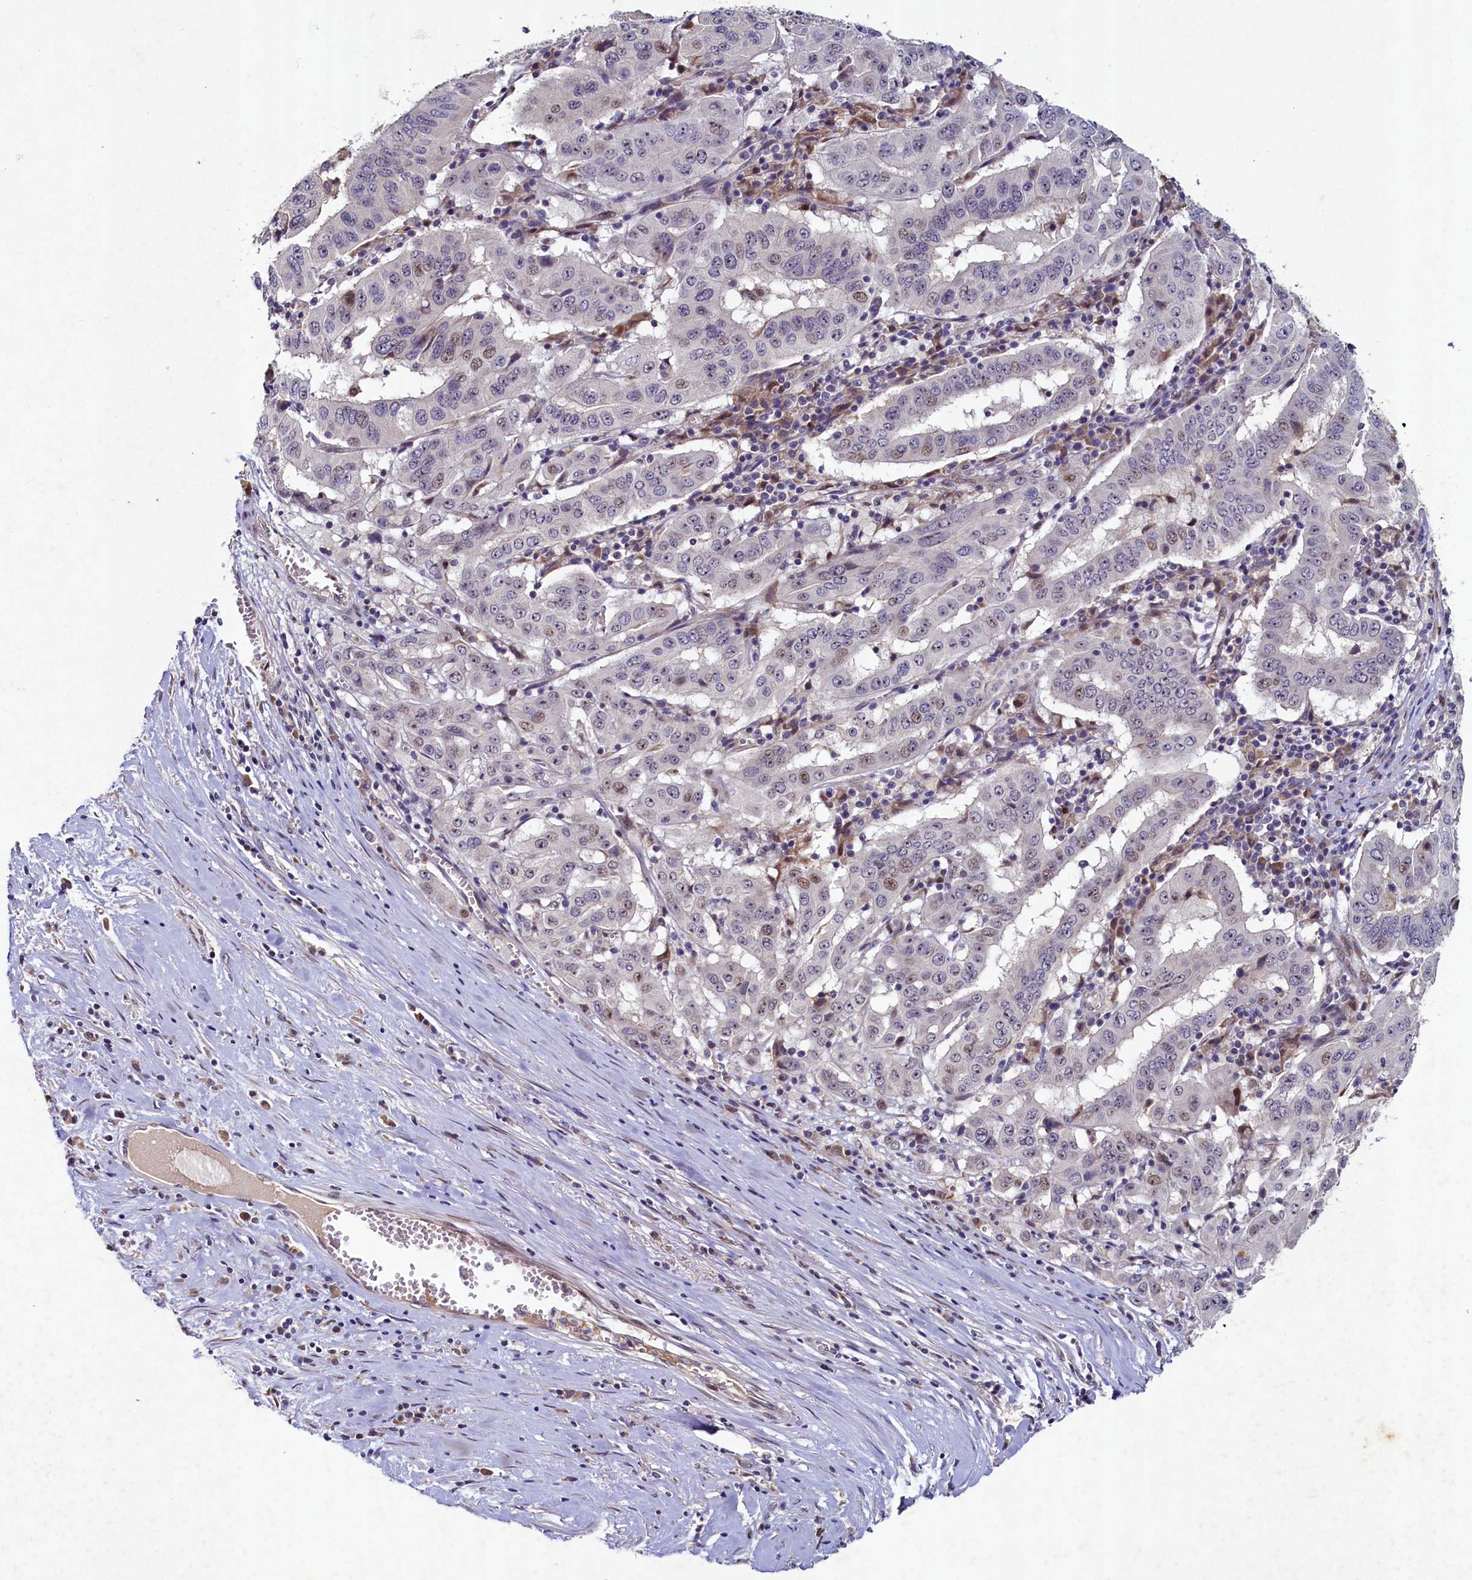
{"staining": {"intensity": "moderate", "quantity": "<25%", "location": "nuclear"}, "tissue": "pancreatic cancer", "cell_type": "Tumor cells", "image_type": "cancer", "snomed": [{"axis": "morphology", "description": "Adenocarcinoma, NOS"}, {"axis": "topography", "description": "Pancreas"}], "caption": "The photomicrograph shows immunohistochemical staining of adenocarcinoma (pancreatic). There is moderate nuclear positivity is identified in approximately <25% of tumor cells. (DAB = brown stain, brightfield microscopy at high magnification).", "gene": "LATS2", "patient": {"sex": "male", "age": 63}}